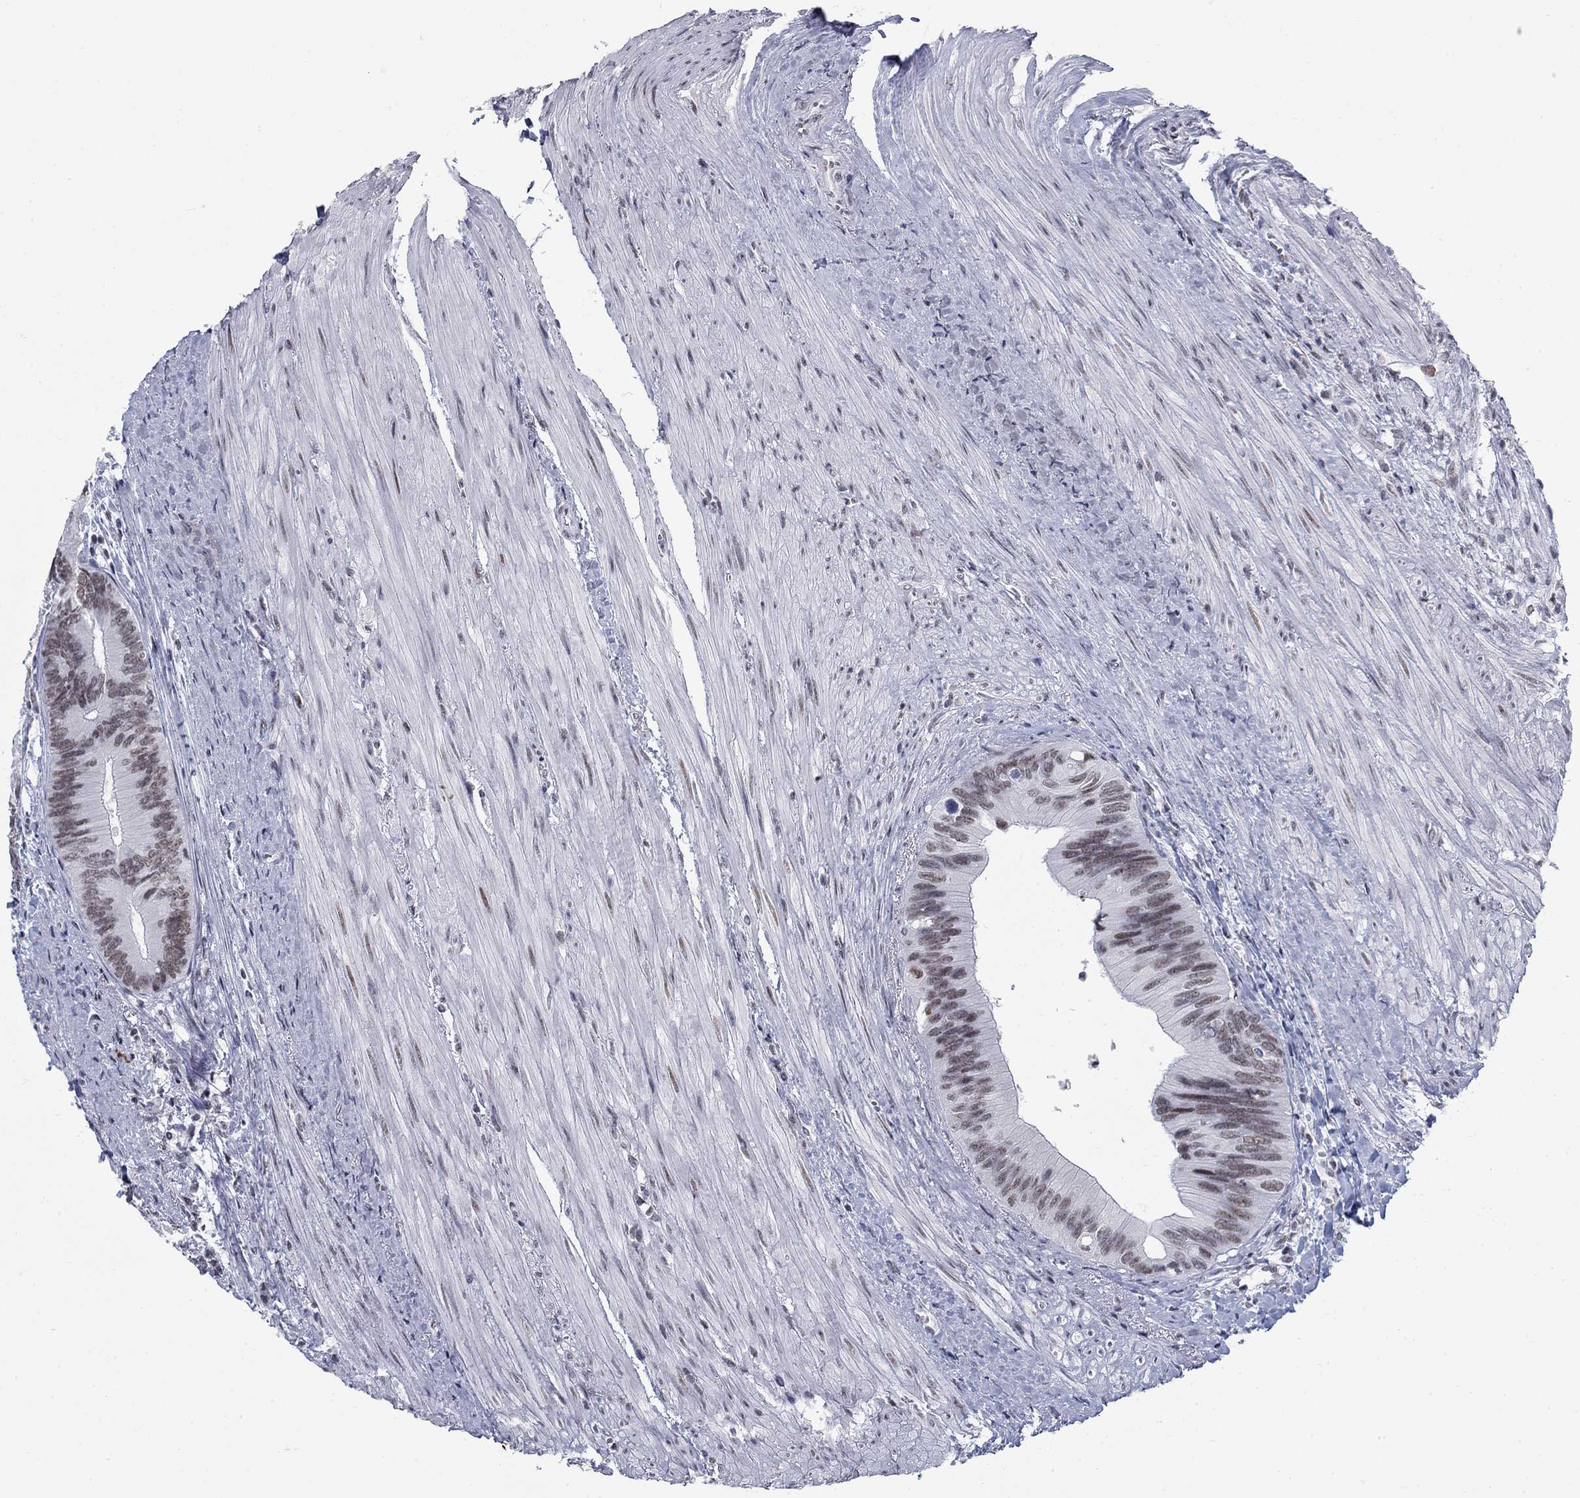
{"staining": {"intensity": "weak", "quantity": "25%-75%", "location": "nuclear"}, "tissue": "colorectal cancer", "cell_type": "Tumor cells", "image_type": "cancer", "snomed": [{"axis": "morphology", "description": "Normal tissue, NOS"}, {"axis": "morphology", "description": "Adenocarcinoma, NOS"}, {"axis": "topography", "description": "Colon"}], "caption": "Immunohistochemical staining of human colorectal cancer (adenocarcinoma) exhibits low levels of weak nuclear expression in approximately 25%-75% of tumor cells.", "gene": "NPAS3", "patient": {"sex": "male", "age": 65}}